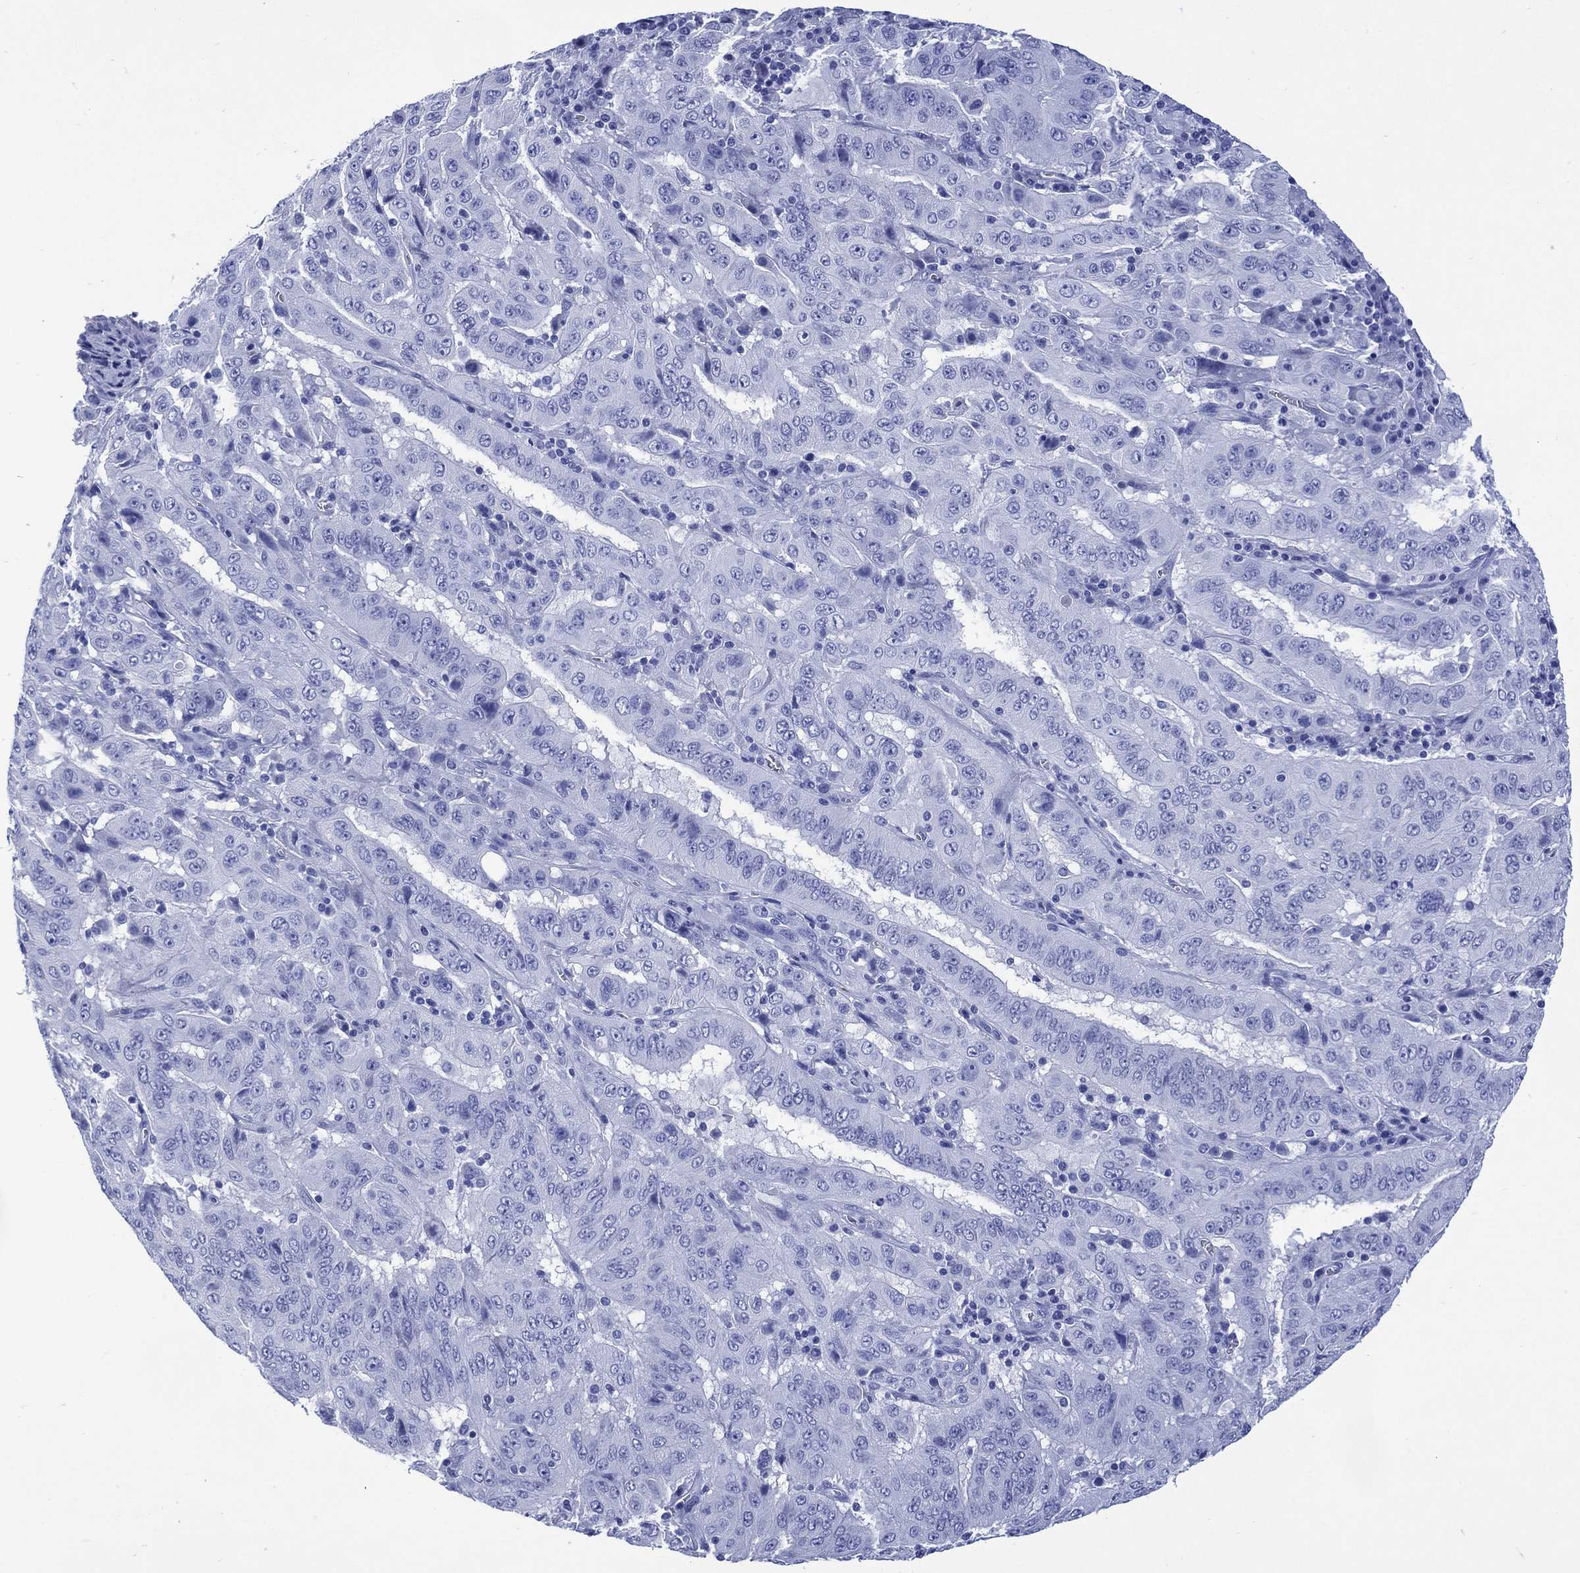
{"staining": {"intensity": "negative", "quantity": "none", "location": "none"}, "tissue": "pancreatic cancer", "cell_type": "Tumor cells", "image_type": "cancer", "snomed": [{"axis": "morphology", "description": "Adenocarcinoma, NOS"}, {"axis": "topography", "description": "Pancreas"}], "caption": "Immunohistochemistry (IHC) micrograph of neoplastic tissue: human adenocarcinoma (pancreatic) stained with DAB (3,3'-diaminobenzidine) exhibits no significant protein positivity in tumor cells. (DAB immunohistochemistry (IHC) visualized using brightfield microscopy, high magnification).", "gene": "SHCBP1L", "patient": {"sex": "male", "age": 63}}